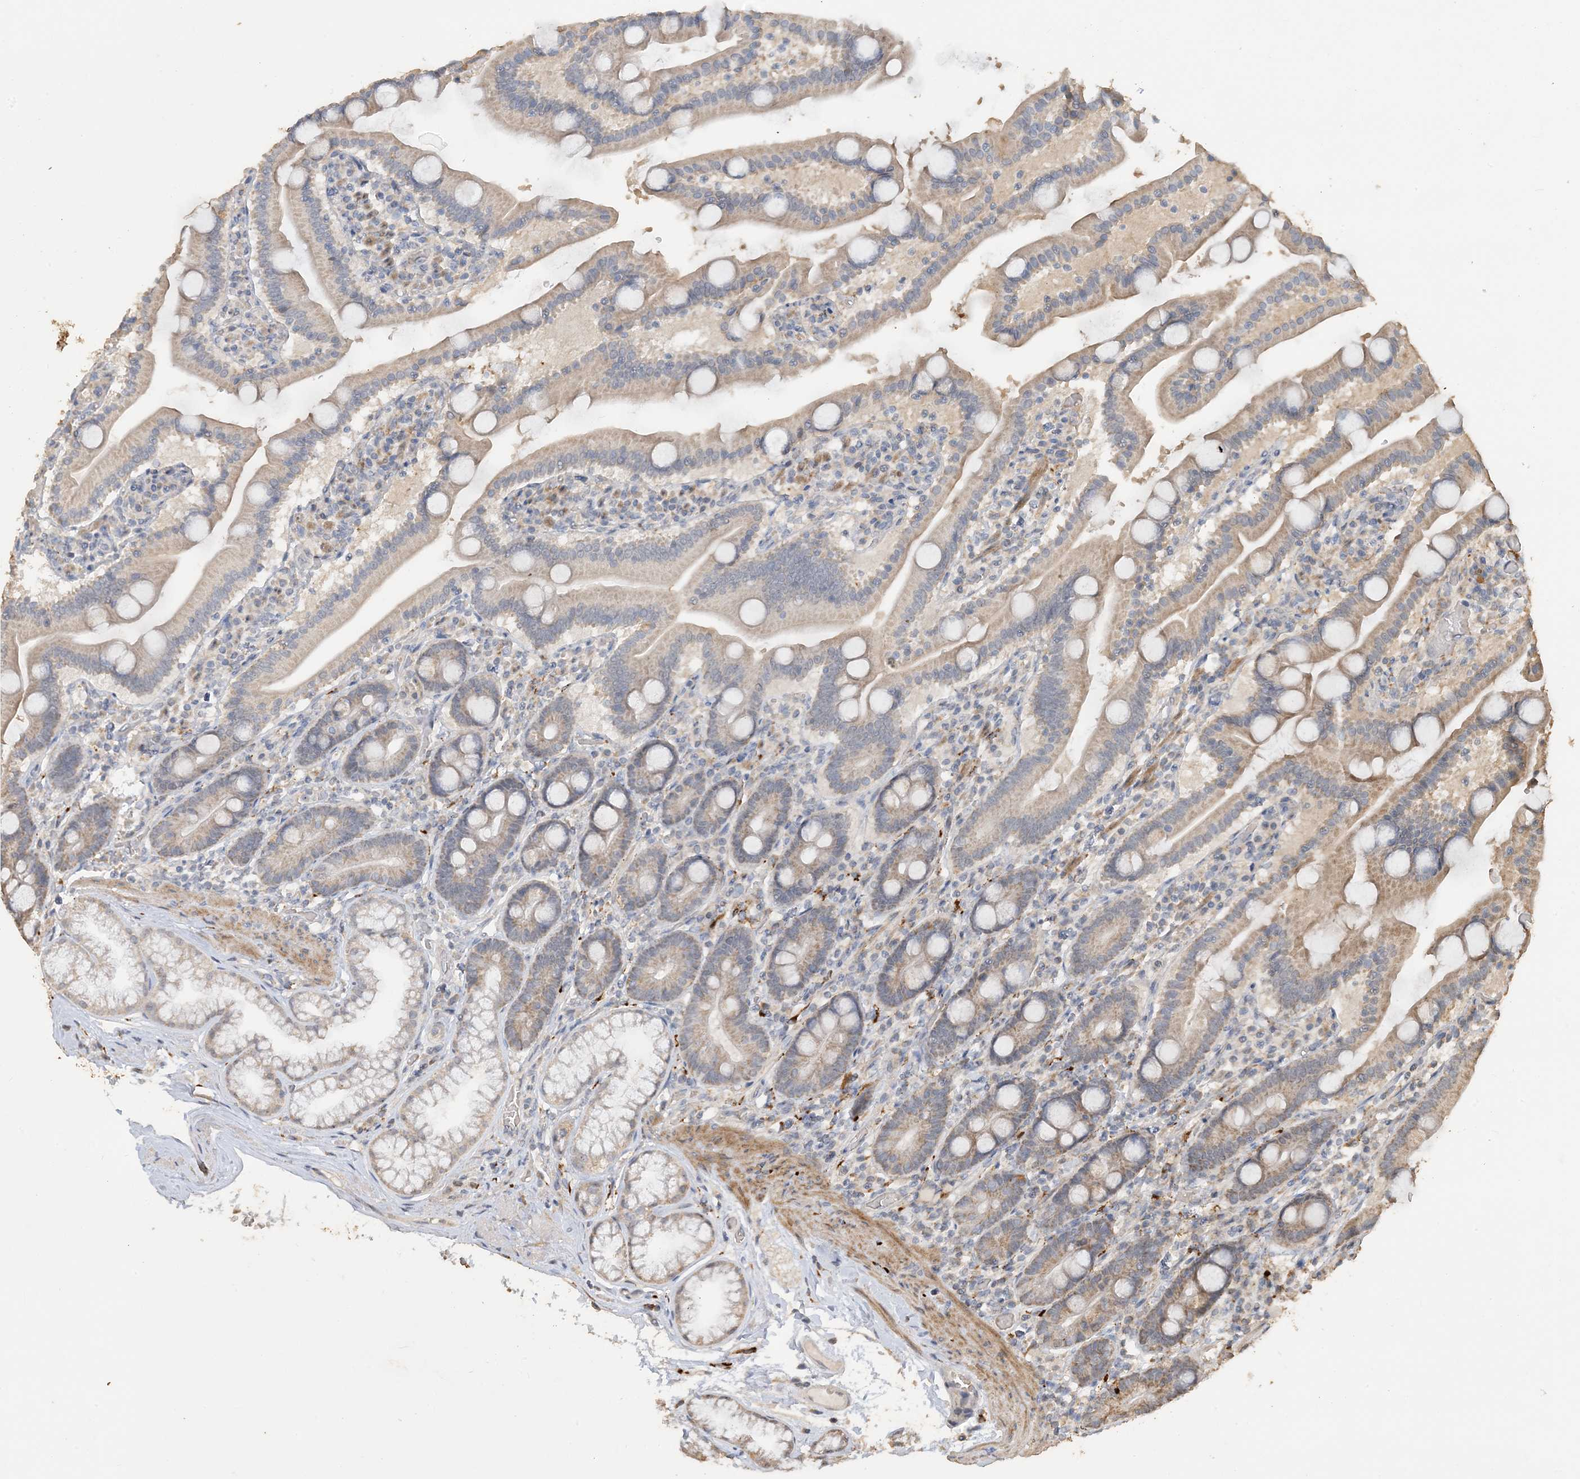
{"staining": {"intensity": "moderate", "quantity": ">75%", "location": "cytoplasmic/membranous"}, "tissue": "duodenum", "cell_type": "Glandular cells", "image_type": "normal", "snomed": [{"axis": "morphology", "description": "Normal tissue, NOS"}, {"axis": "topography", "description": "Duodenum"}], "caption": "High-power microscopy captured an immunohistochemistry photomicrograph of normal duodenum, revealing moderate cytoplasmic/membranous staining in about >75% of glandular cells.", "gene": "SFMBT2", "patient": {"sex": "male", "age": 55}}